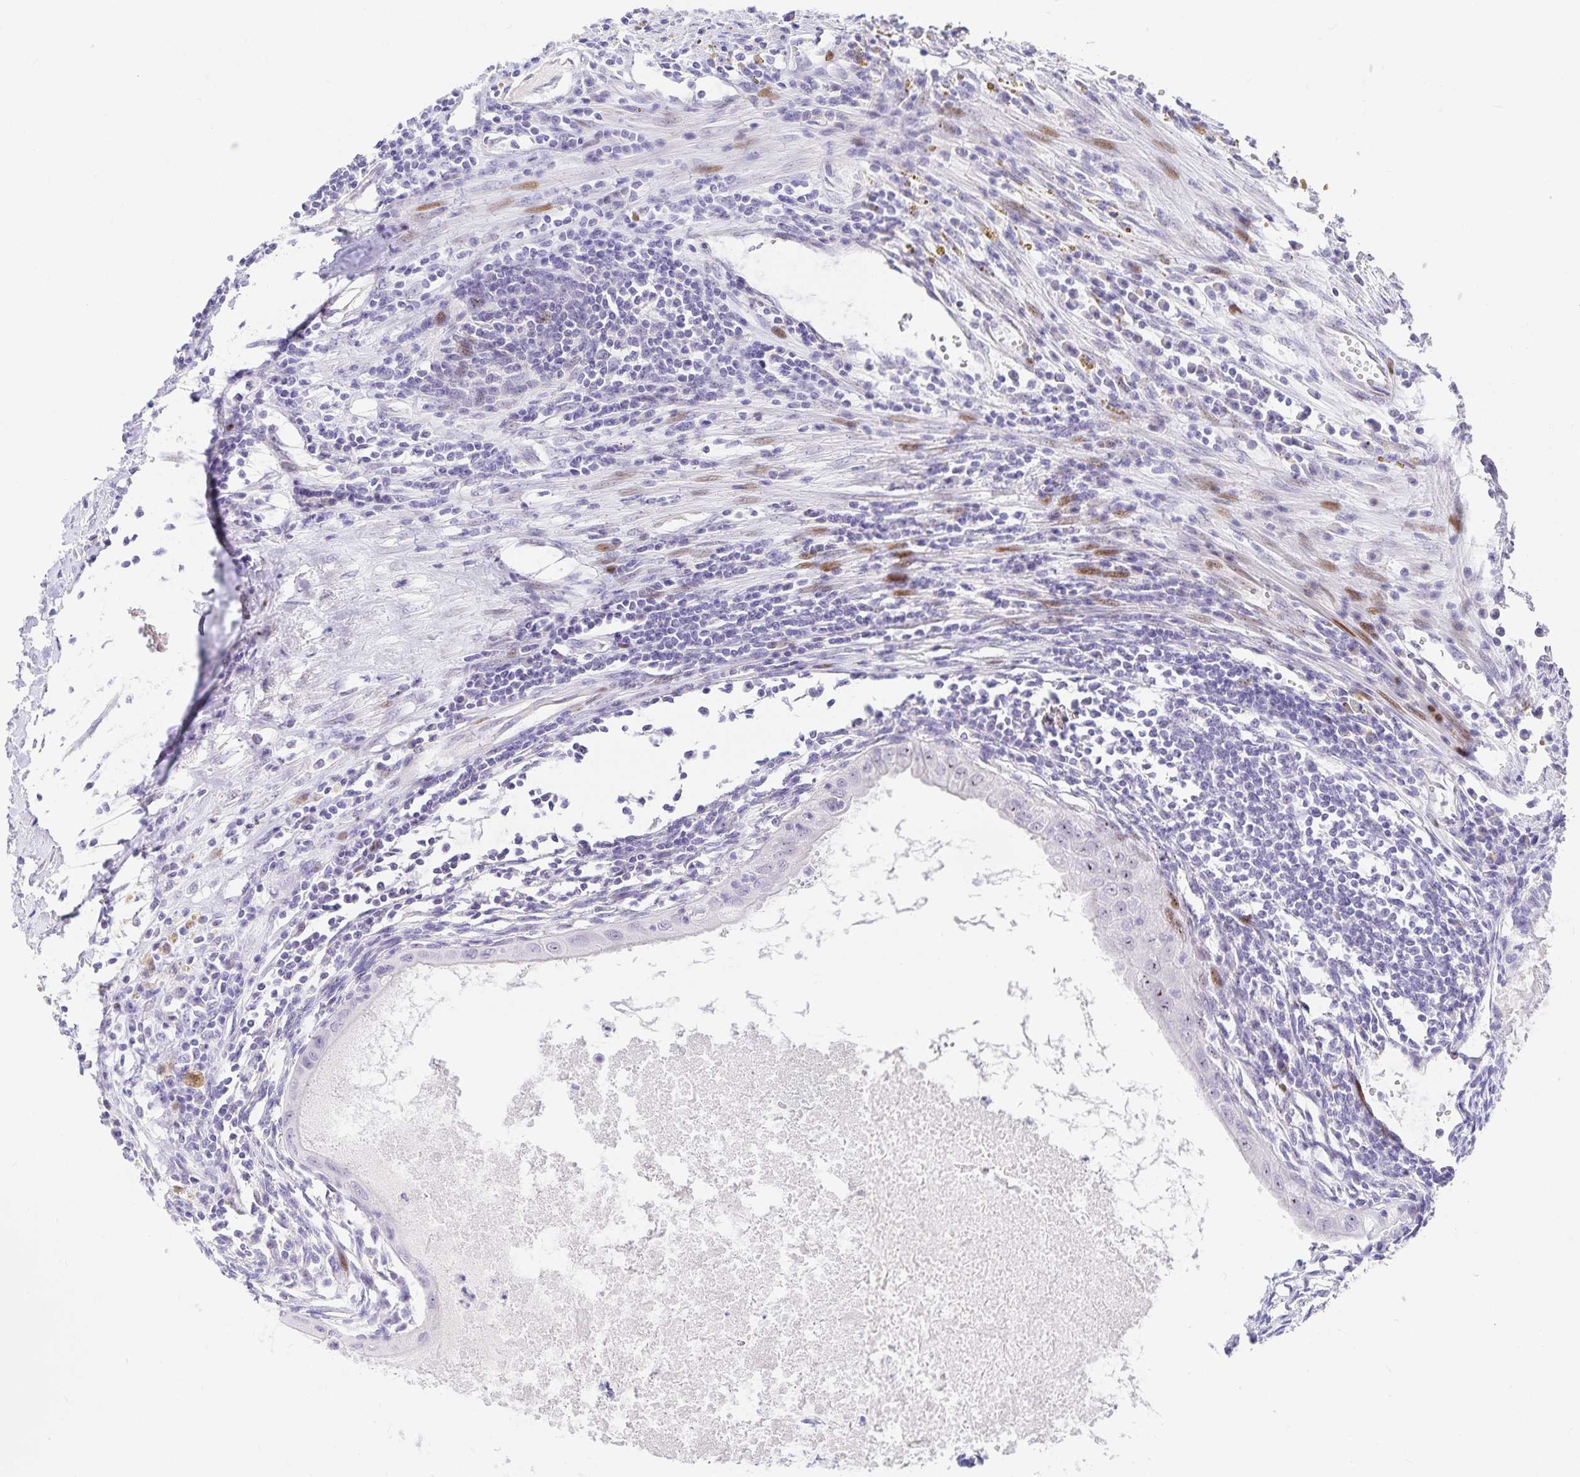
{"staining": {"intensity": "negative", "quantity": "none", "location": "none"}, "tissue": "testis cancer", "cell_type": "Tumor cells", "image_type": "cancer", "snomed": [{"axis": "morphology", "description": "Carcinoma, Embryonal, NOS"}, {"axis": "topography", "description": "Testis"}], "caption": "Protein analysis of embryonal carcinoma (testis) reveals no significant positivity in tumor cells.", "gene": "KBTBD13", "patient": {"sex": "male", "age": 37}}